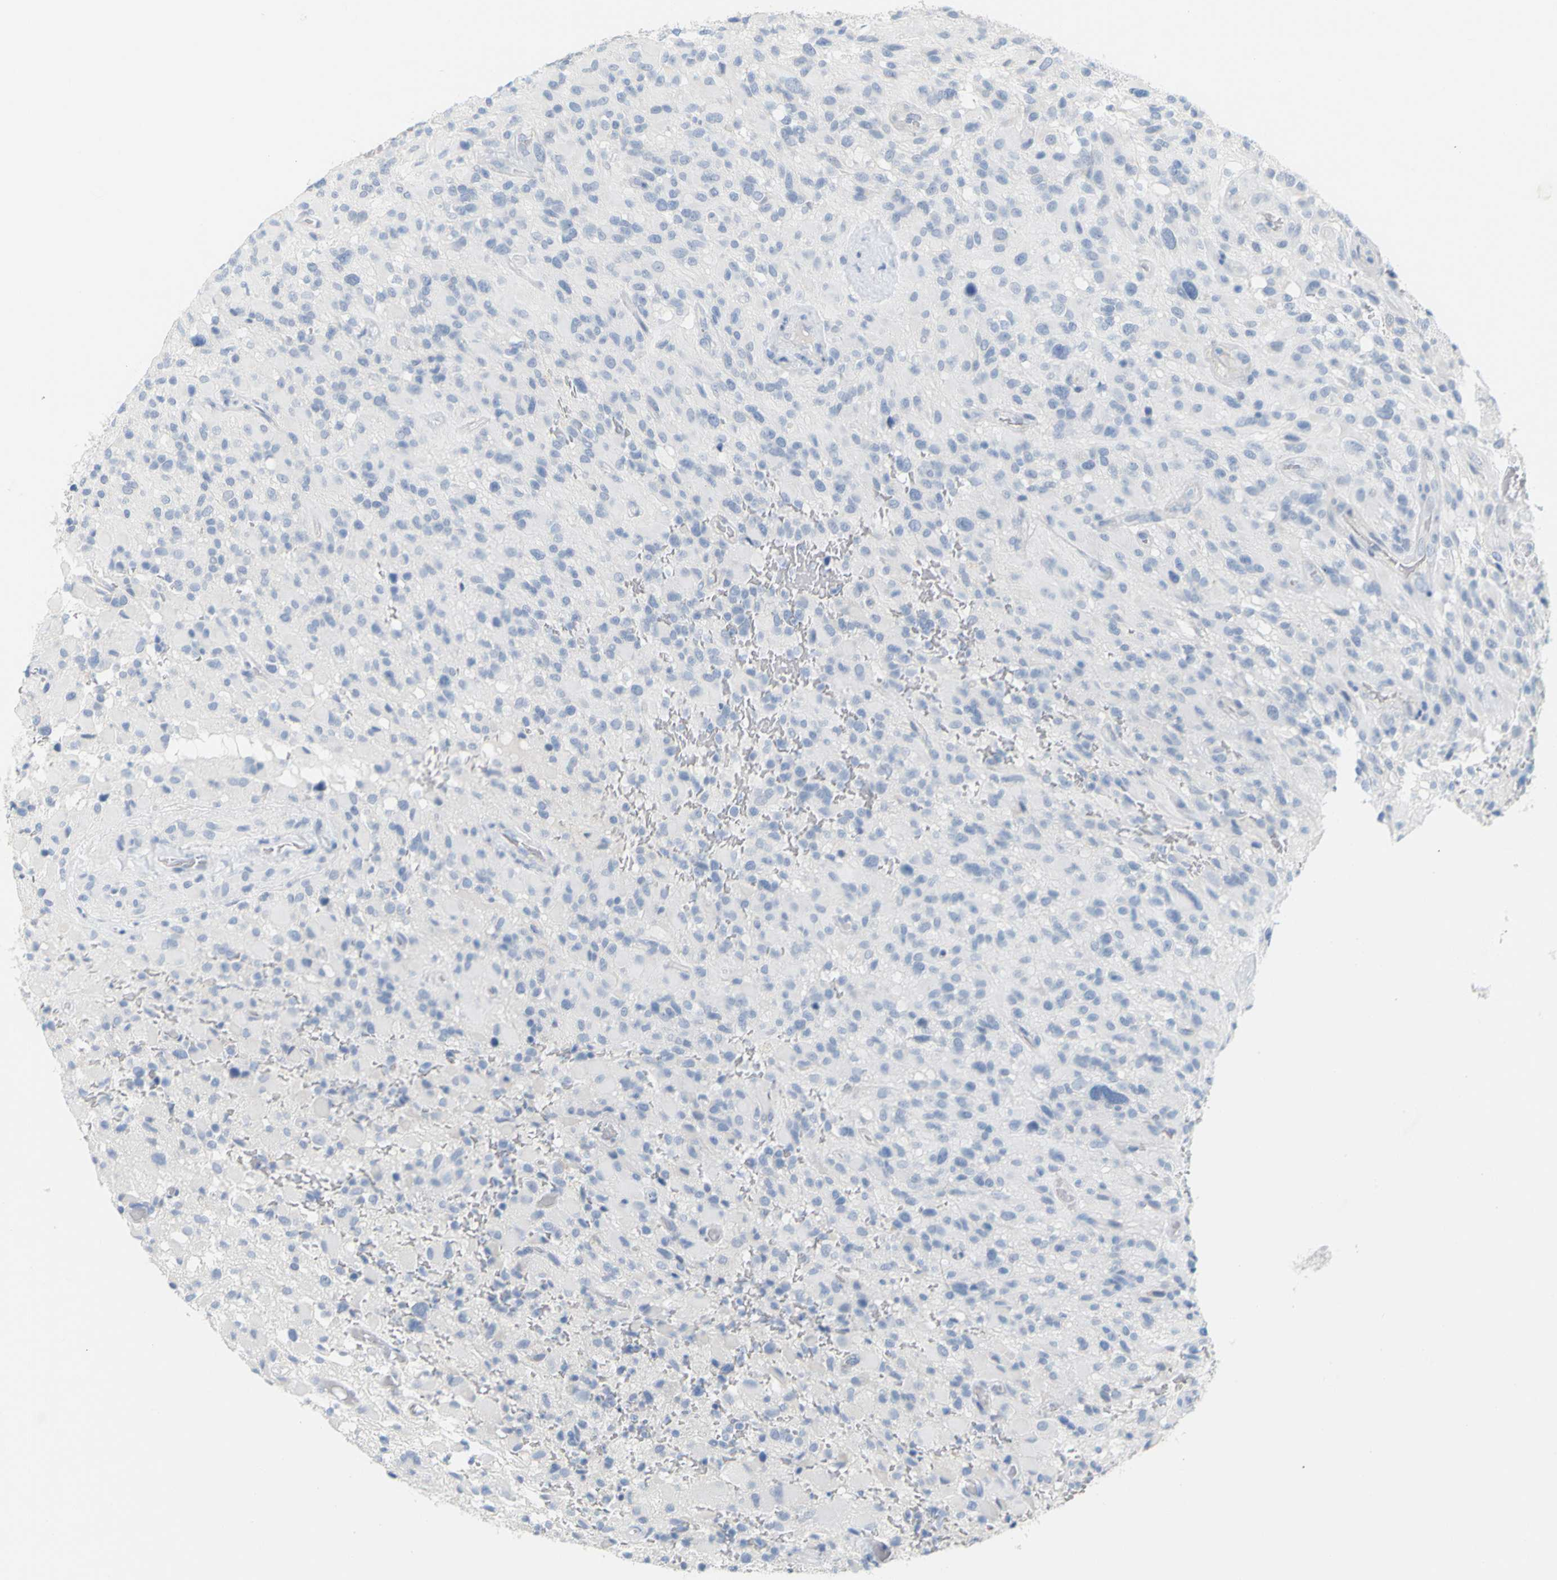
{"staining": {"intensity": "negative", "quantity": "none", "location": "none"}, "tissue": "glioma", "cell_type": "Tumor cells", "image_type": "cancer", "snomed": [{"axis": "morphology", "description": "Glioma, malignant, High grade"}, {"axis": "topography", "description": "Brain"}], "caption": "DAB (3,3'-diaminobenzidine) immunohistochemical staining of human malignant high-grade glioma shows no significant expression in tumor cells. Nuclei are stained in blue.", "gene": "OPN1SW", "patient": {"sex": "male", "age": 71}}